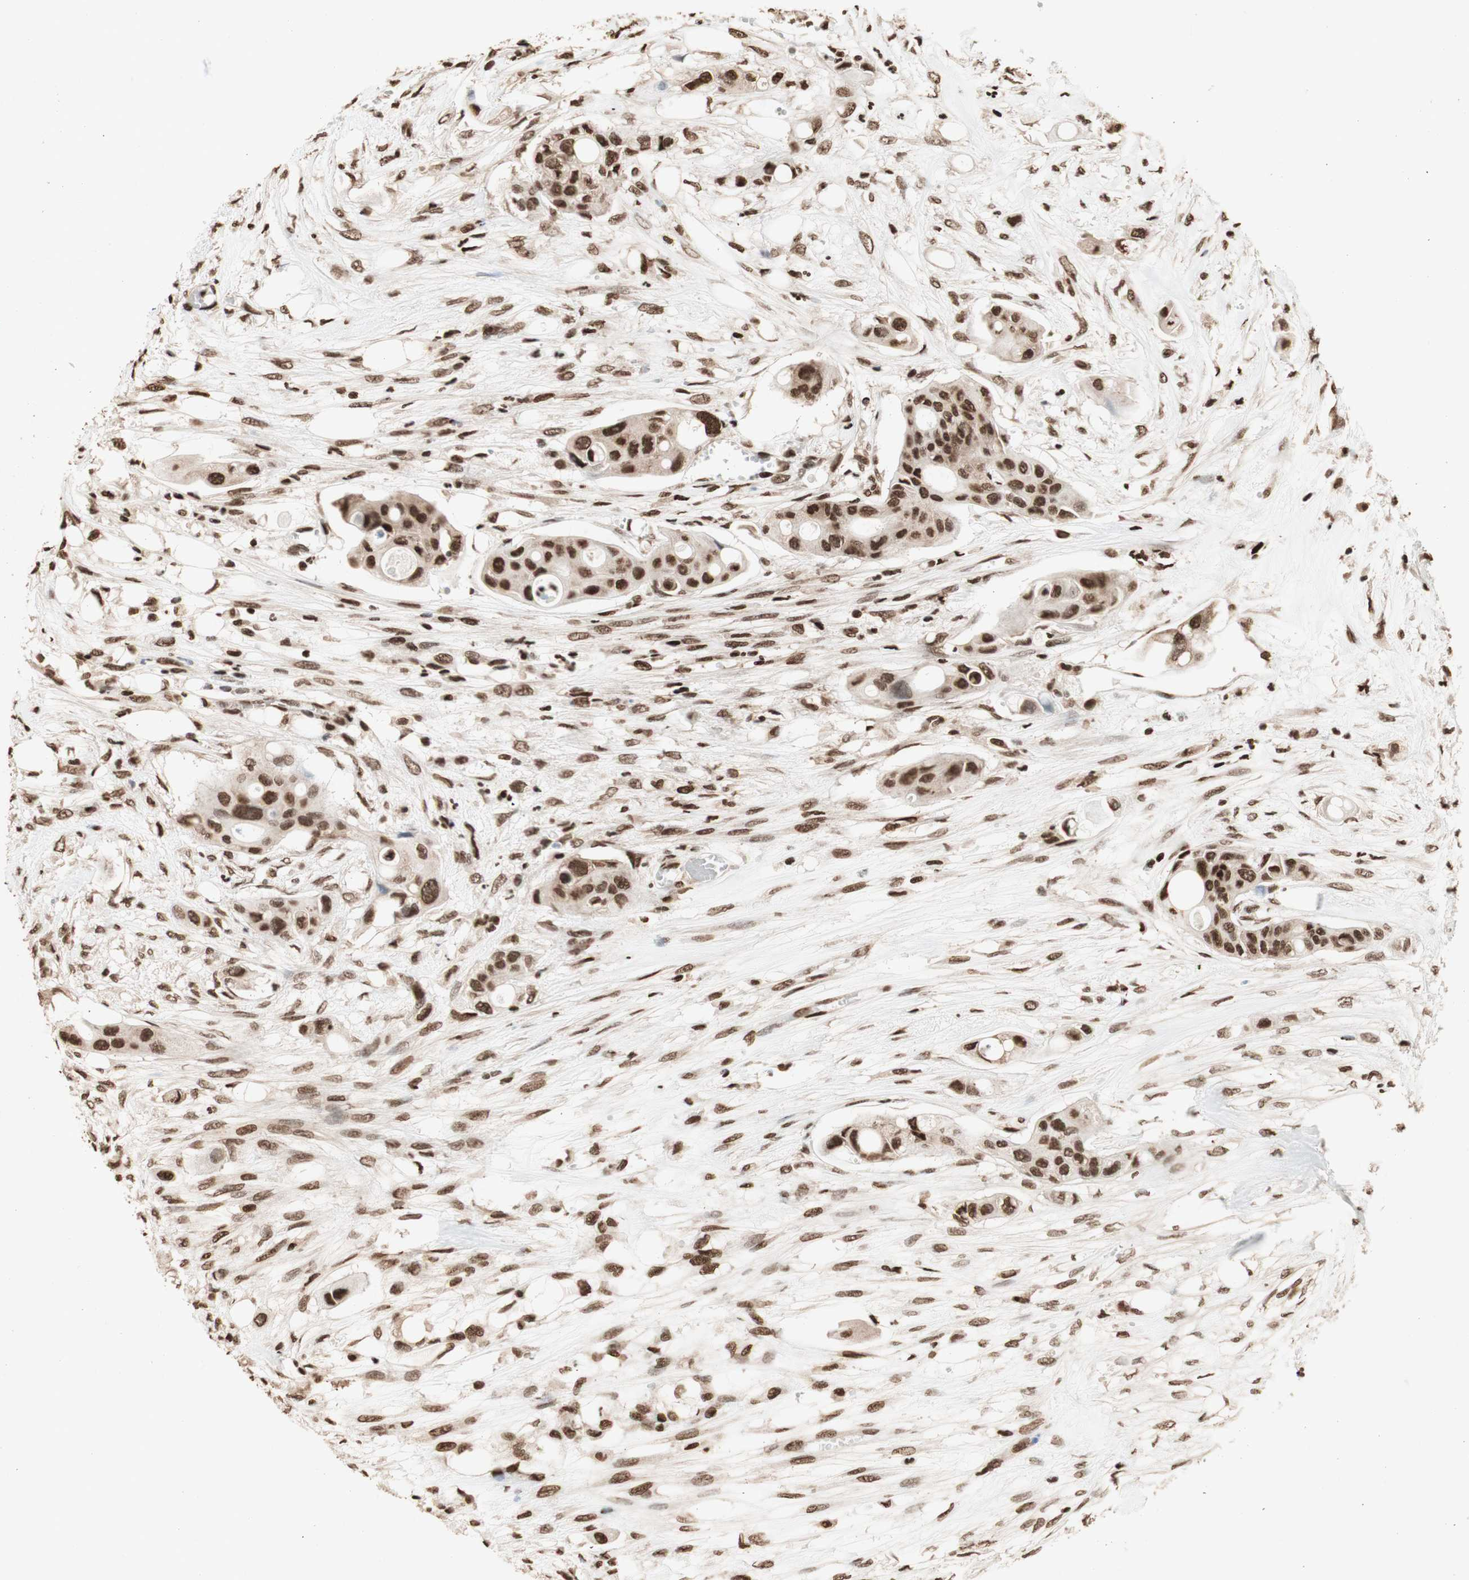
{"staining": {"intensity": "strong", "quantity": ">75%", "location": "cytoplasmic/membranous,nuclear"}, "tissue": "colorectal cancer", "cell_type": "Tumor cells", "image_type": "cancer", "snomed": [{"axis": "morphology", "description": "Adenocarcinoma, NOS"}, {"axis": "topography", "description": "Colon"}], "caption": "Tumor cells display high levels of strong cytoplasmic/membranous and nuclear positivity in approximately >75% of cells in colorectal cancer (adenocarcinoma).", "gene": "HNRNPA2B1", "patient": {"sex": "female", "age": 57}}